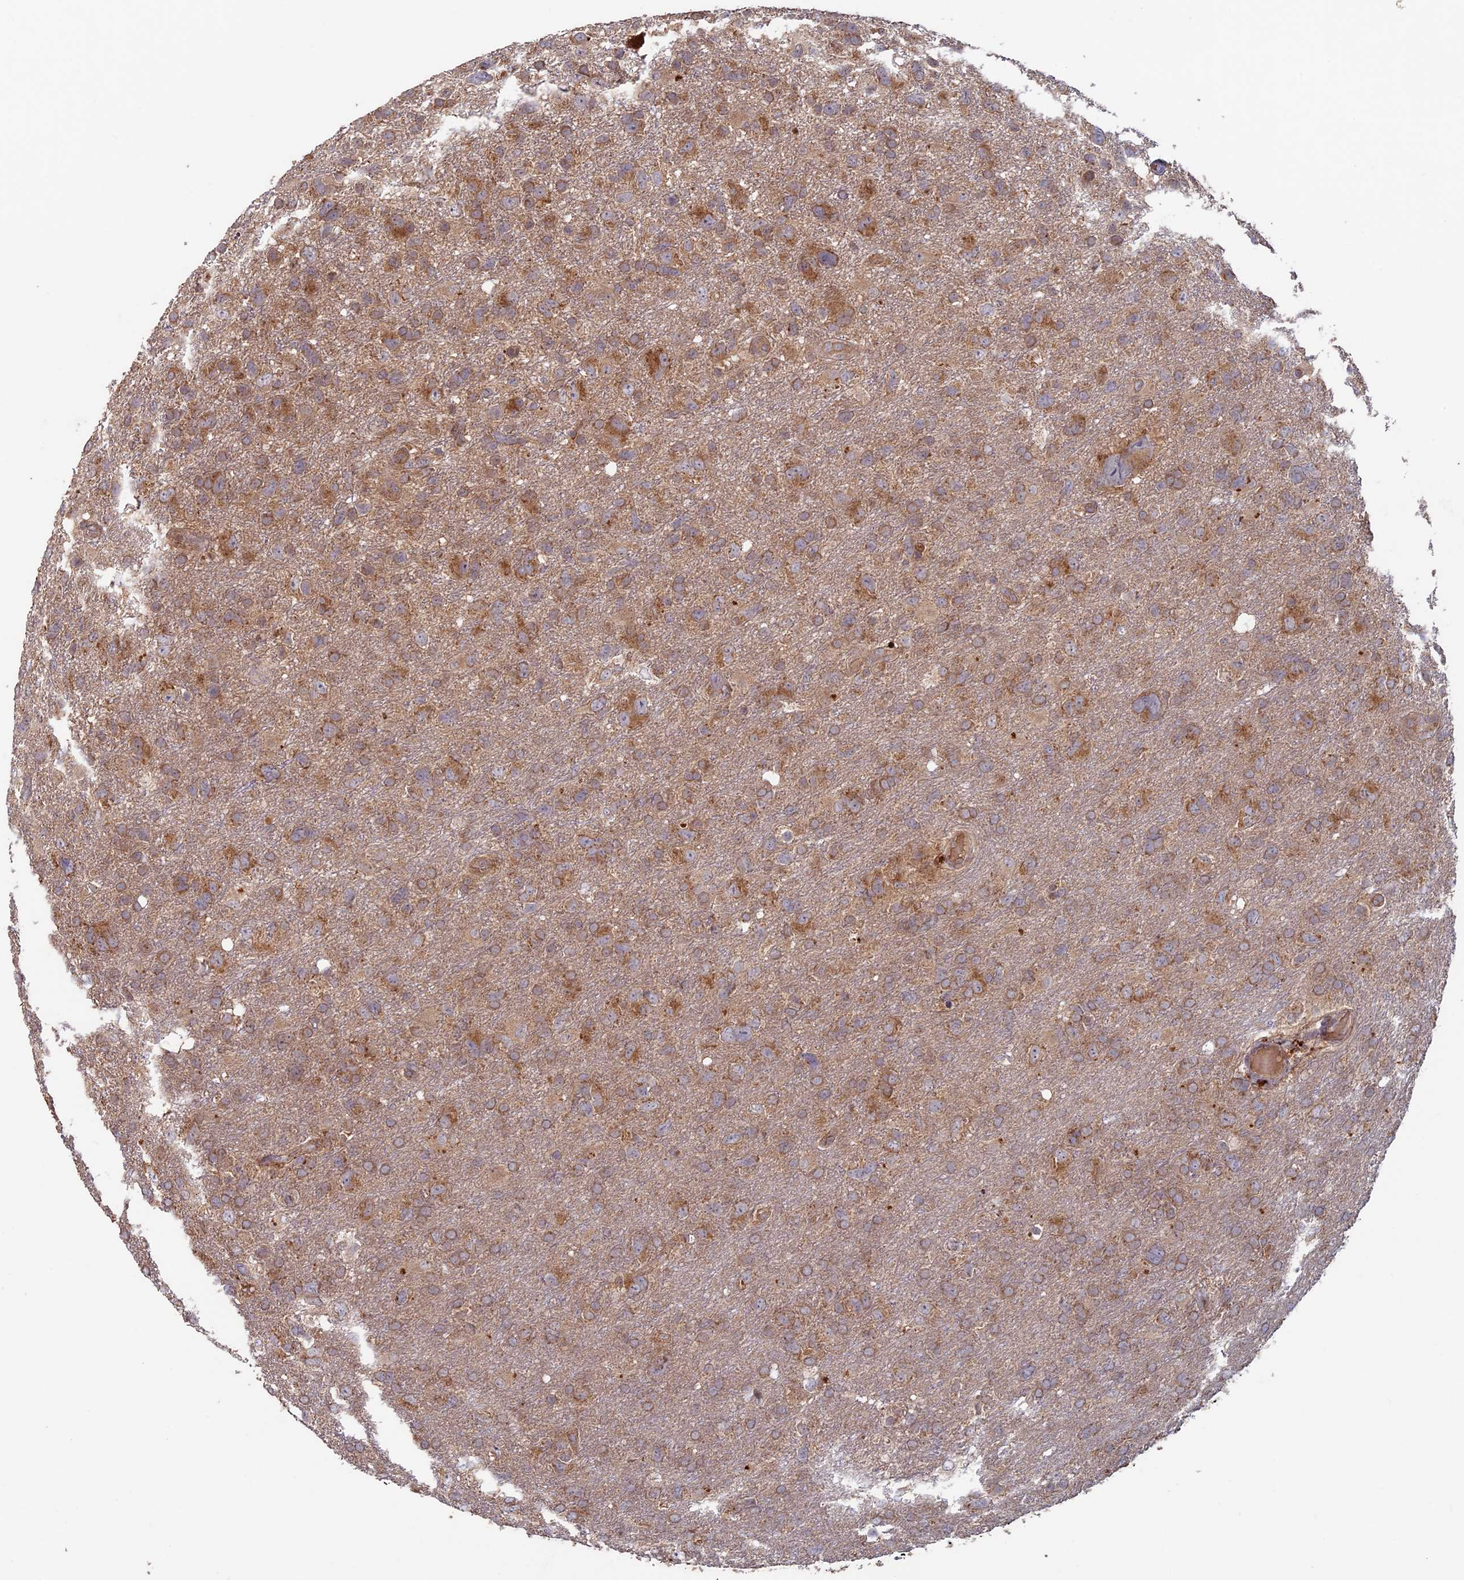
{"staining": {"intensity": "moderate", "quantity": "<25%", "location": "cytoplasmic/membranous"}, "tissue": "glioma", "cell_type": "Tumor cells", "image_type": "cancer", "snomed": [{"axis": "morphology", "description": "Glioma, malignant, High grade"}, {"axis": "topography", "description": "Brain"}], "caption": "A micrograph showing moderate cytoplasmic/membranous staining in approximately <25% of tumor cells in glioma, as visualized by brown immunohistochemical staining.", "gene": "RCCD1", "patient": {"sex": "male", "age": 61}}